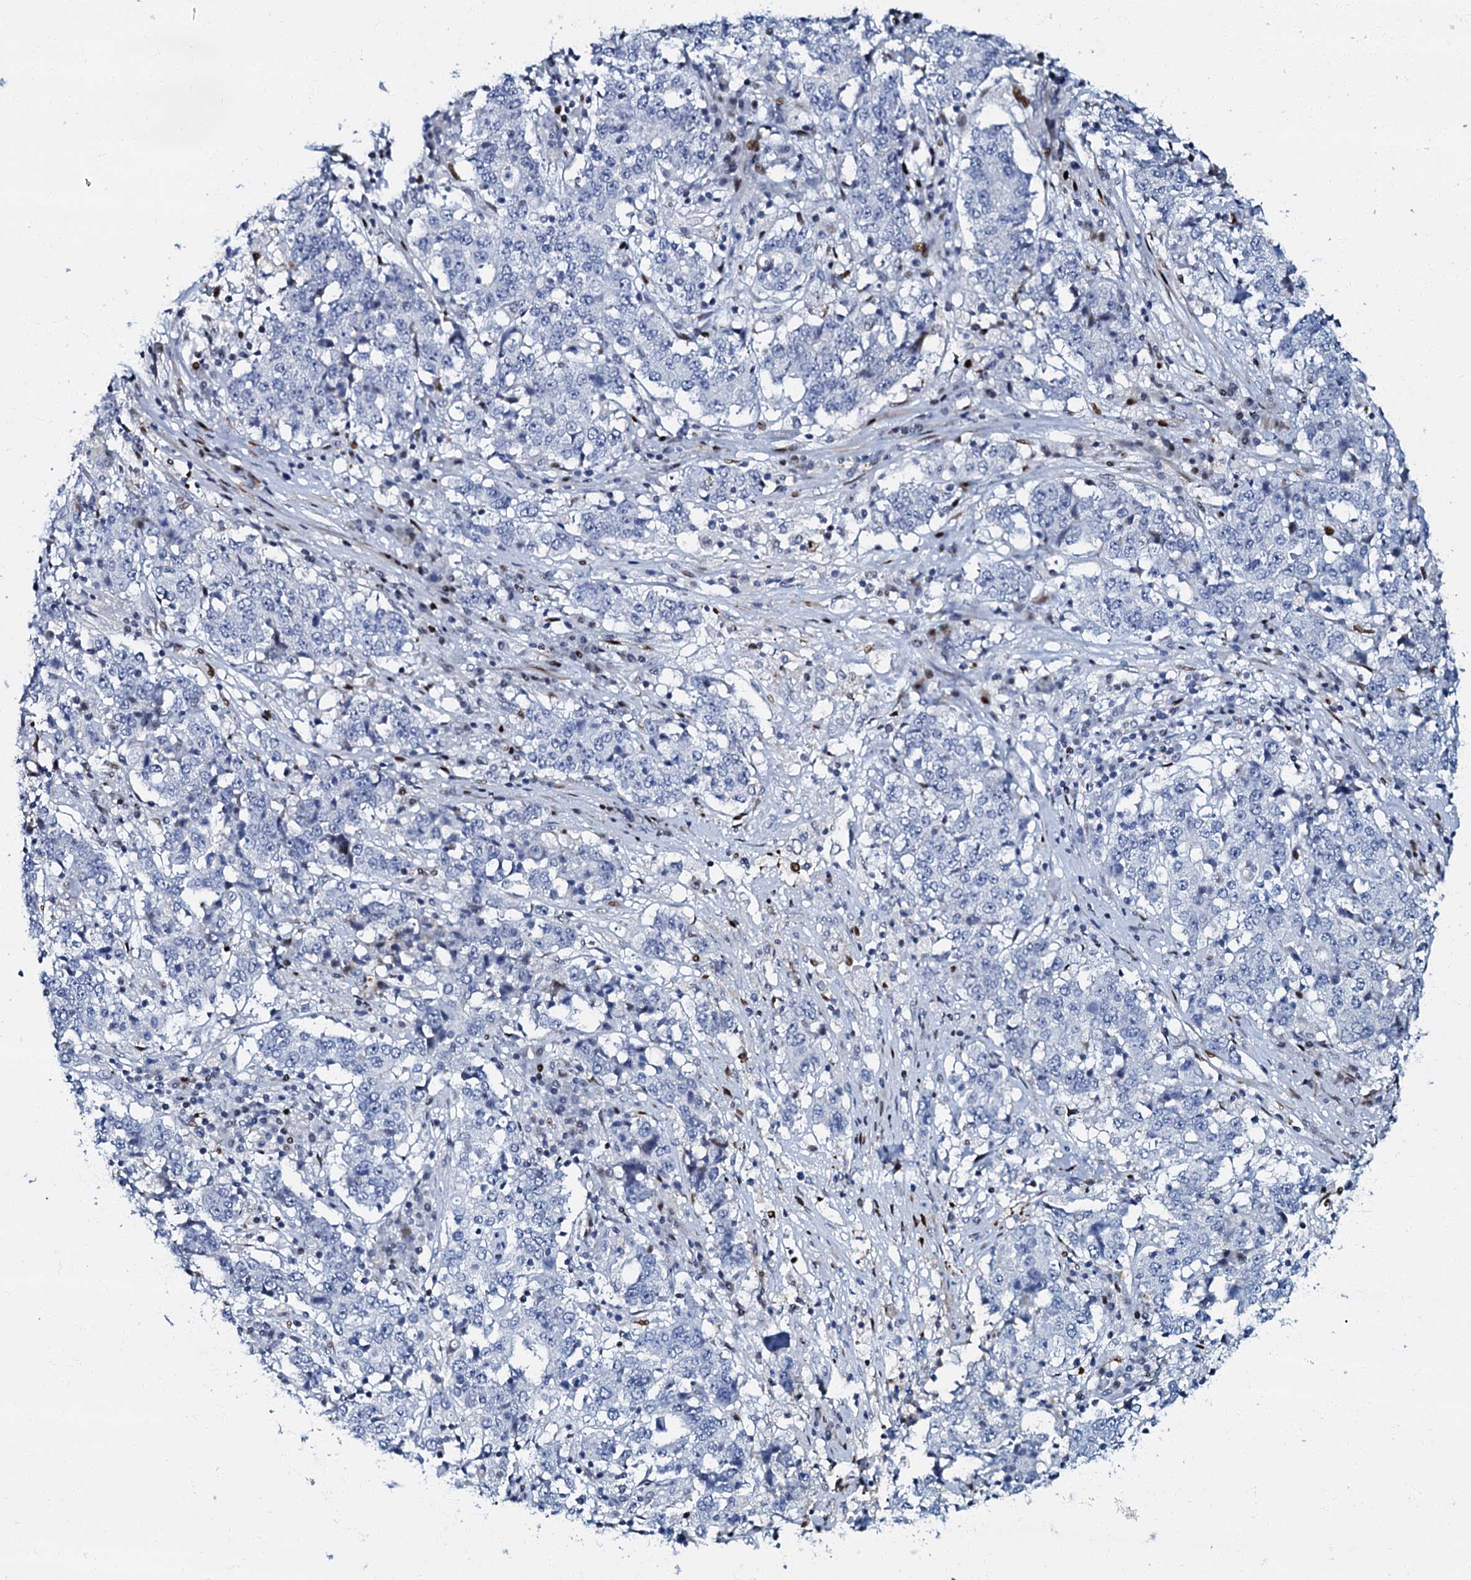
{"staining": {"intensity": "negative", "quantity": "none", "location": "none"}, "tissue": "stomach cancer", "cell_type": "Tumor cells", "image_type": "cancer", "snomed": [{"axis": "morphology", "description": "Adenocarcinoma, NOS"}, {"axis": "topography", "description": "Stomach"}], "caption": "A histopathology image of stomach cancer (adenocarcinoma) stained for a protein reveals no brown staining in tumor cells.", "gene": "MFSD5", "patient": {"sex": "male", "age": 59}}